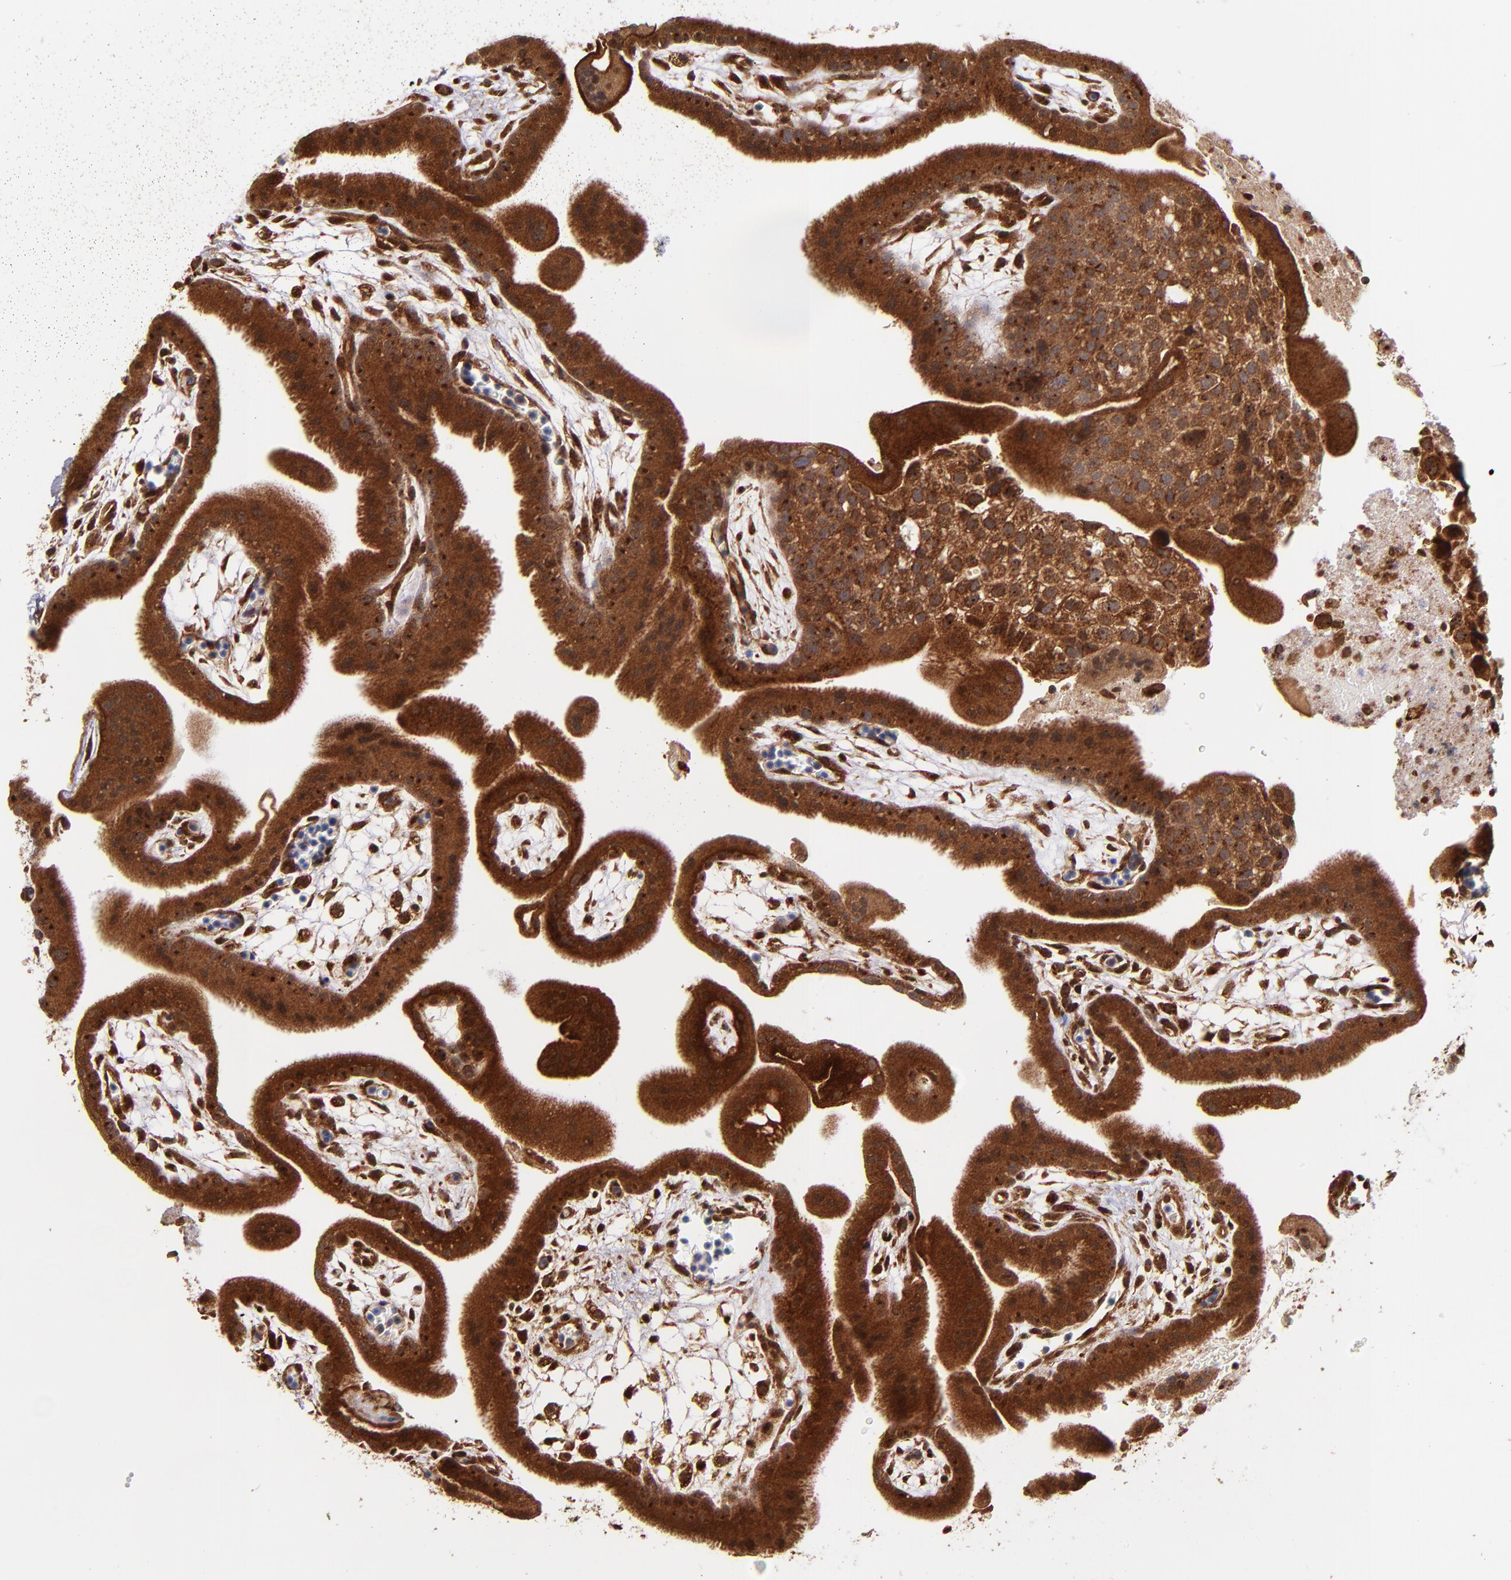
{"staining": {"intensity": "strong", "quantity": ">75%", "location": "cytoplasmic/membranous"}, "tissue": "placenta", "cell_type": "Trophoblastic cells", "image_type": "normal", "snomed": [{"axis": "morphology", "description": "Normal tissue, NOS"}, {"axis": "topography", "description": "Placenta"}], "caption": "Placenta stained with DAB (3,3'-diaminobenzidine) immunohistochemistry demonstrates high levels of strong cytoplasmic/membranous expression in about >75% of trophoblastic cells.", "gene": "STX8", "patient": {"sex": "female", "age": 19}}